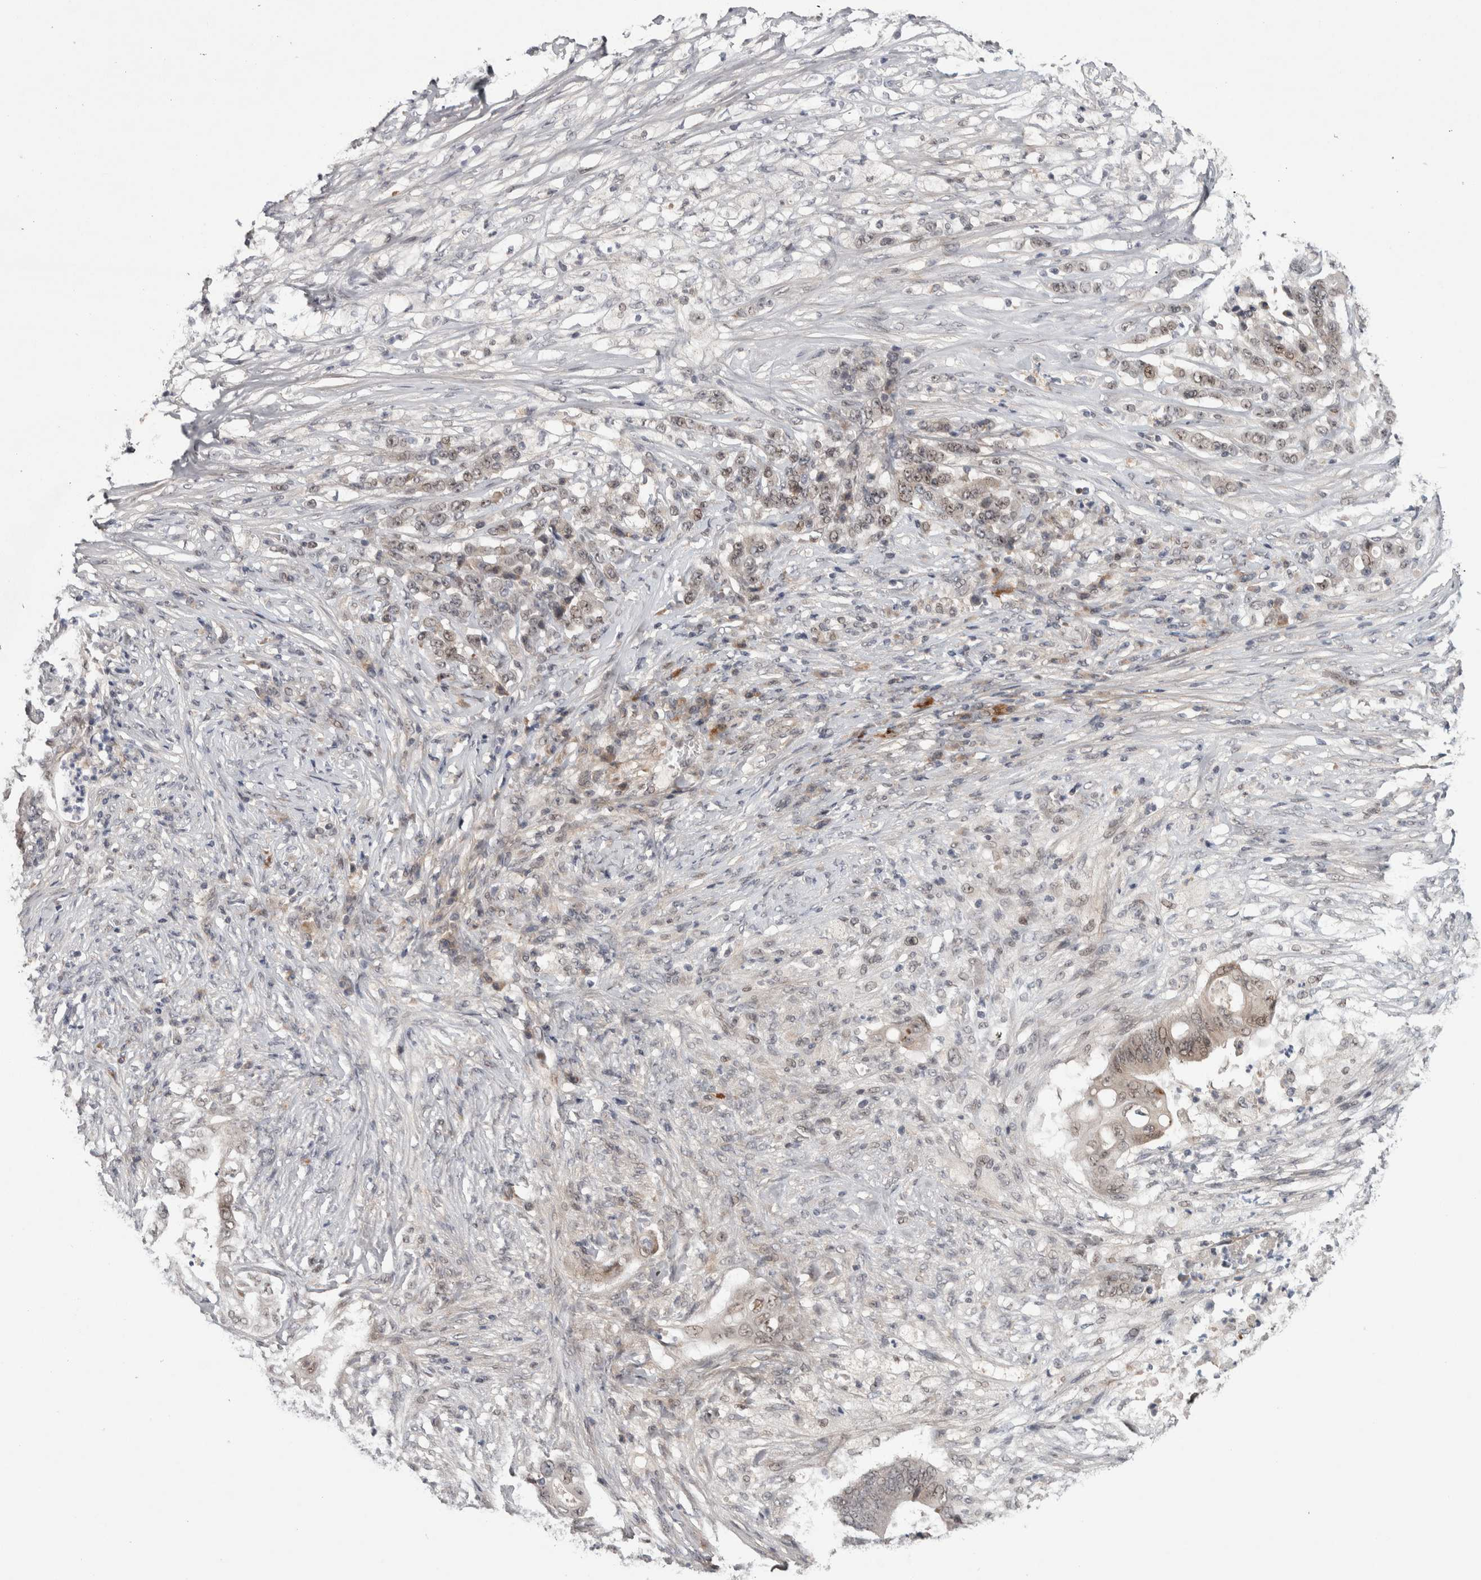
{"staining": {"intensity": "moderate", "quantity": ">75%", "location": "nuclear"}, "tissue": "stomach cancer", "cell_type": "Tumor cells", "image_type": "cancer", "snomed": [{"axis": "morphology", "description": "Adenocarcinoma, NOS"}, {"axis": "topography", "description": "Stomach"}], "caption": "Protein expression by immunohistochemistry (IHC) reveals moderate nuclear positivity in about >75% of tumor cells in stomach cancer (adenocarcinoma). Nuclei are stained in blue.", "gene": "ASPN", "patient": {"sex": "female", "age": 73}}